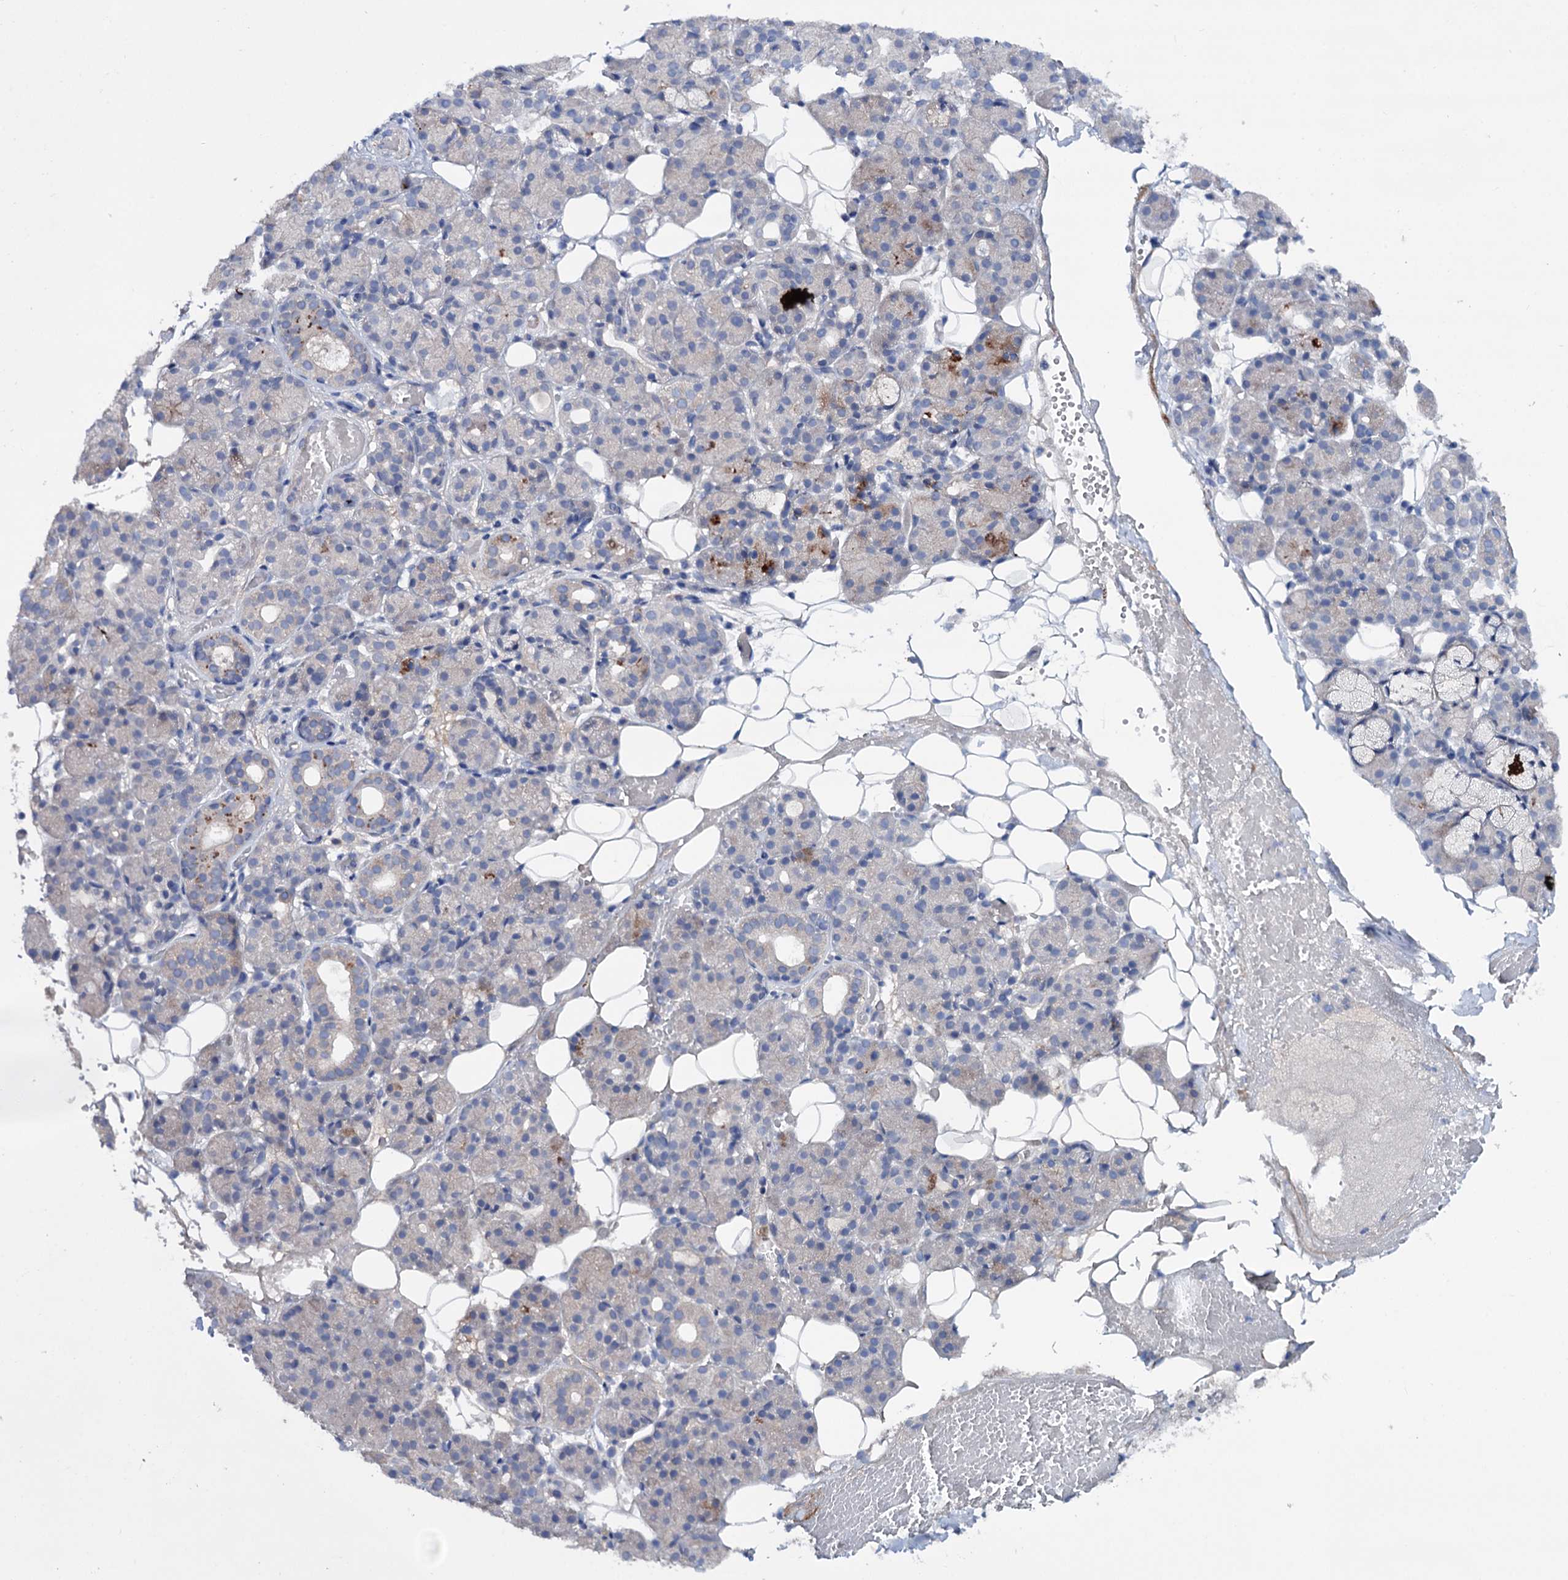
{"staining": {"intensity": "moderate", "quantity": "<25%", "location": "cytoplasmic/membranous"}, "tissue": "salivary gland", "cell_type": "Glandular cells", "image_type": "normal", "snomed": [{"axis": "morphology", "description": "Normal tissue, NOS"}, {"axis": "topography", "description": "Salivary gland"}], "caption": "A high-resolution image shows immunohistochemistry (IHC) staining of benign salivary gland, which demonstrates moderate cytoplasmic/membranous staining in approximately <25% of glandular cells.", "gene": "PPP1R32", "patient": {"sex": "male", "age": 63}}